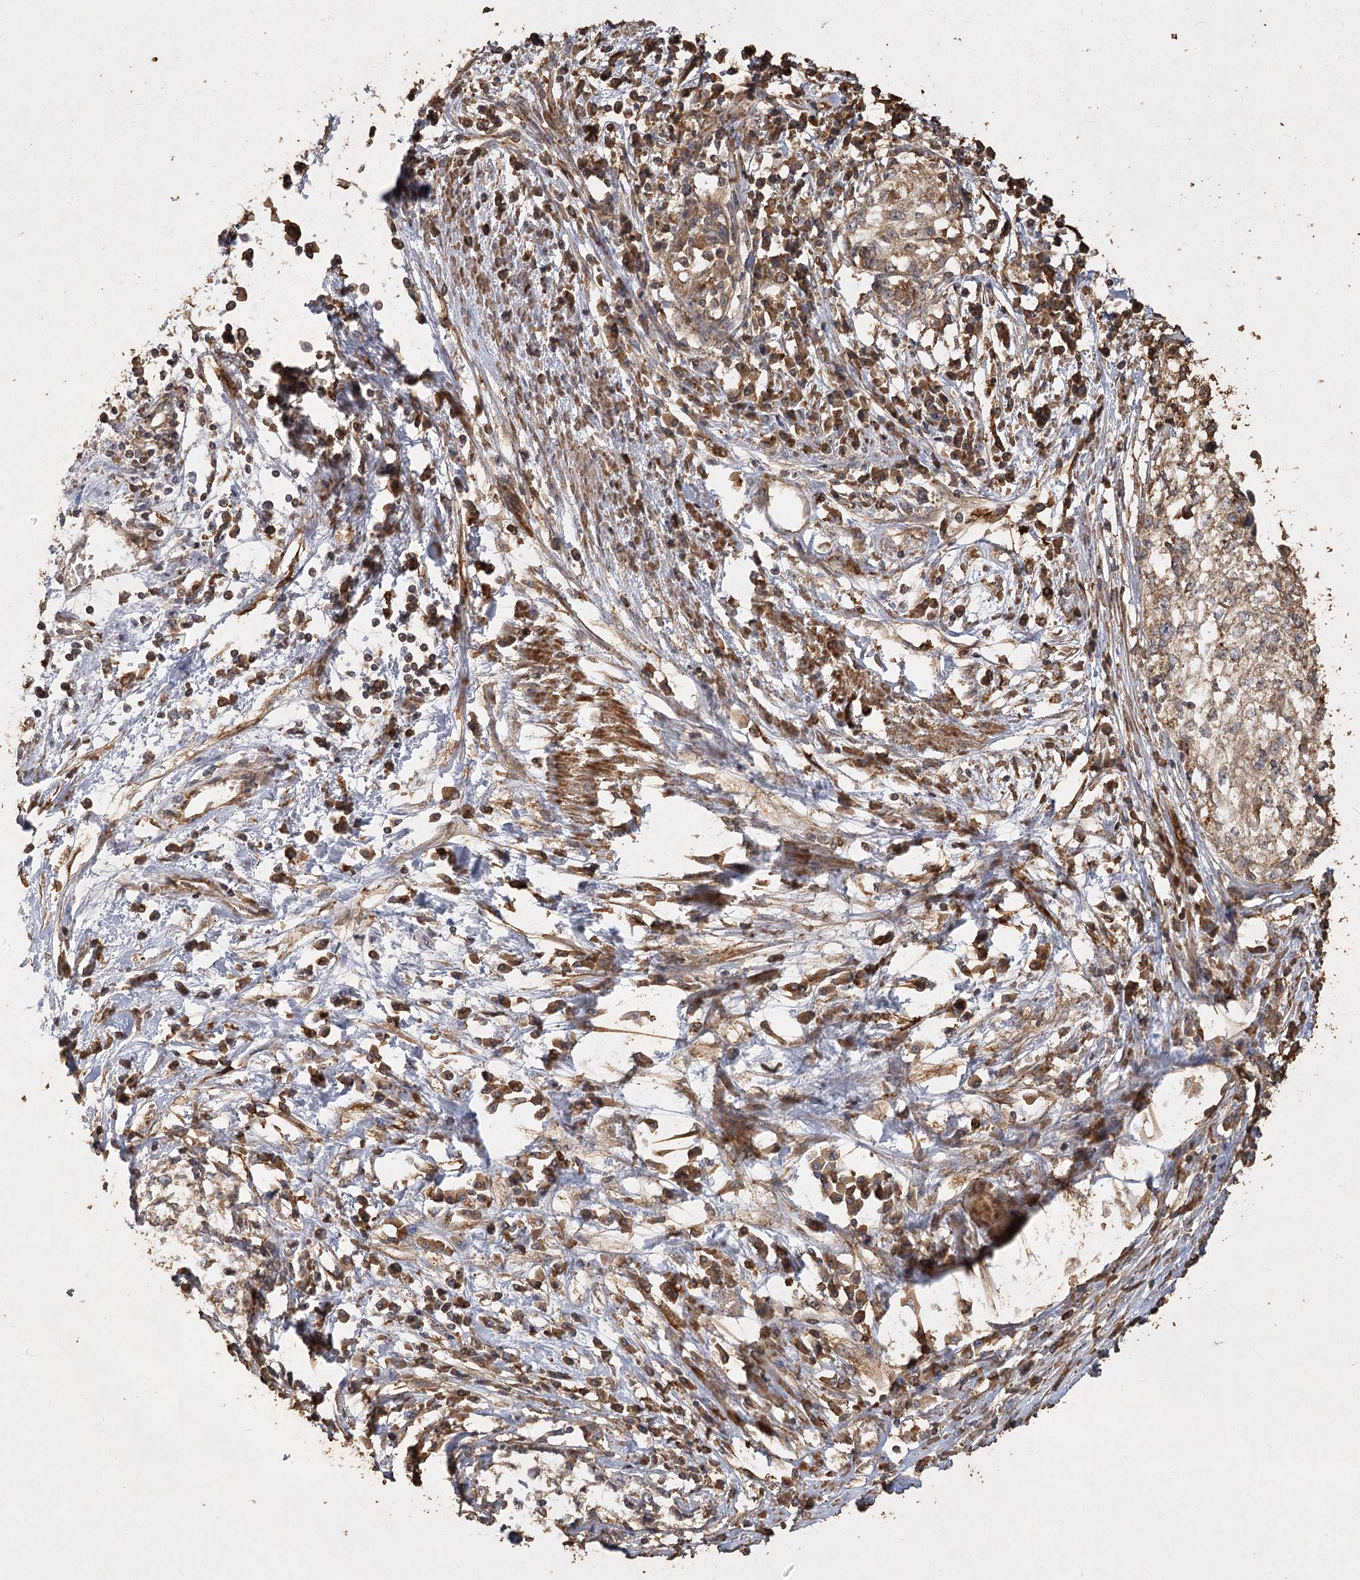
{"staining": {"intensity": "weak", "quantity": ">75%", "location": "cytoplasmic/membranous"}, "tissue": "cervical cancer", "cell_type": "Tumor cells", "image_type": "cancer", "snomed": [{"axis": "morphology", "description": "Squamous cell carcinoma, NOS"}, {"axis": "topography", "description": "Cervix"}], "caption": "High-power microscopy captured an immunohistochemistry photomicrograph of squamous cell carcinoma (cervical), revealing weak cytoplasmic/membranous positivity in approximately >75% of tumor cells.", "gene": "PIK3C2A", "patient": {"sex": "female", "age": 57}}